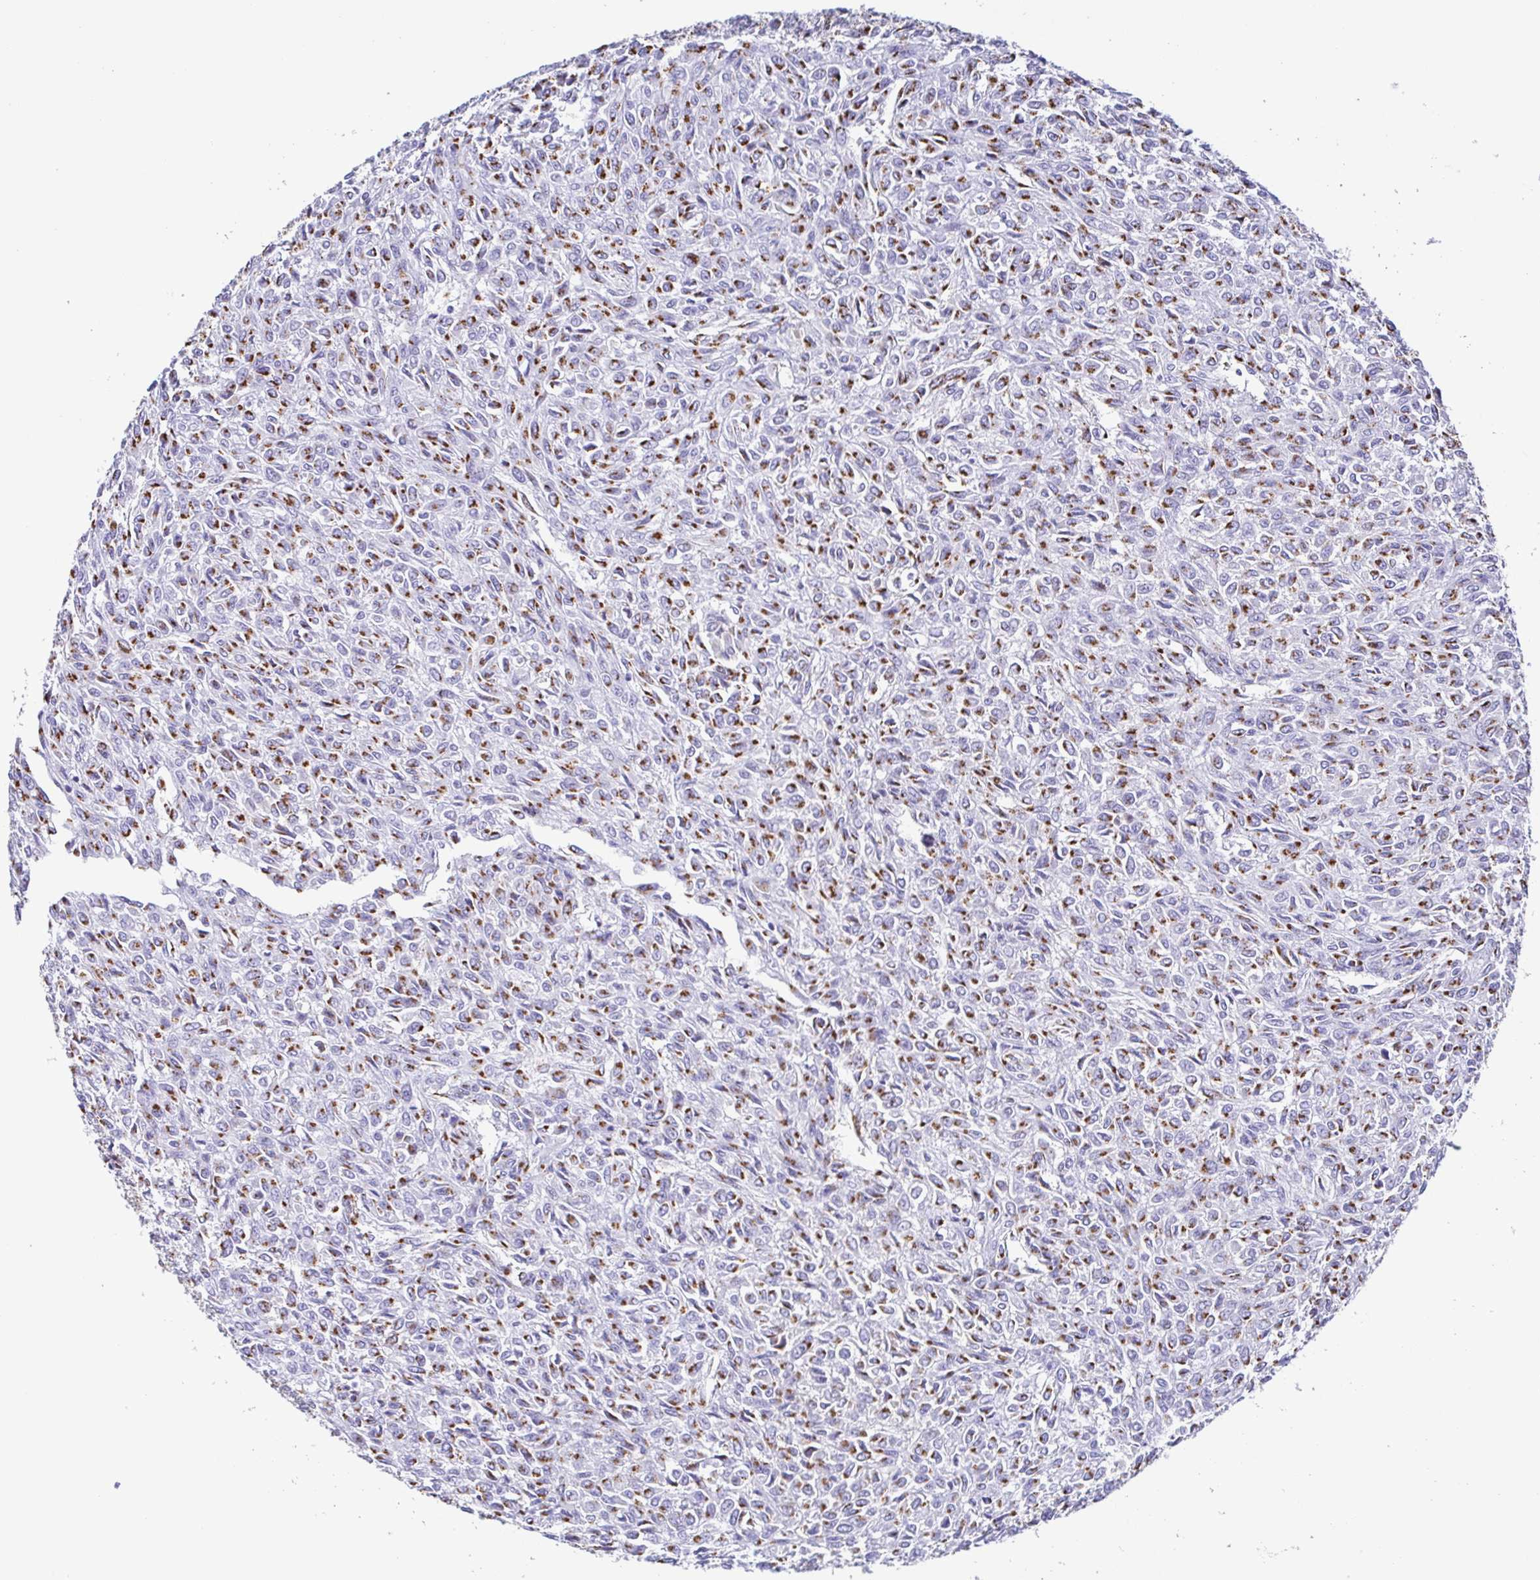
{"staining": {"intensity": "strong", "quantity": ">75%", "location": "cytoplasmic/membranous"}, "tissue": "renal cancer", "cell_type": "Tumor cells", "image_type": "cancer", "snomed": [{"axis": "morphology", "description": "Adenocarcinoma, NOS"}, {"axis": "topography", "description": "Kidney"}], "caption": "Immunohistochemical staining of renal adenocarcinoma reveals high levels of strong cytoplasmic/membranous staining in about >75% of tumor cells. The staining was performed using DAB to visualize the protein expression in brown, while the nuclei were stained in blue with hematoxylin (Magnification: 20x).", "gene": "SULT1B1", "patient": {"sex": "male", "age": 58}}